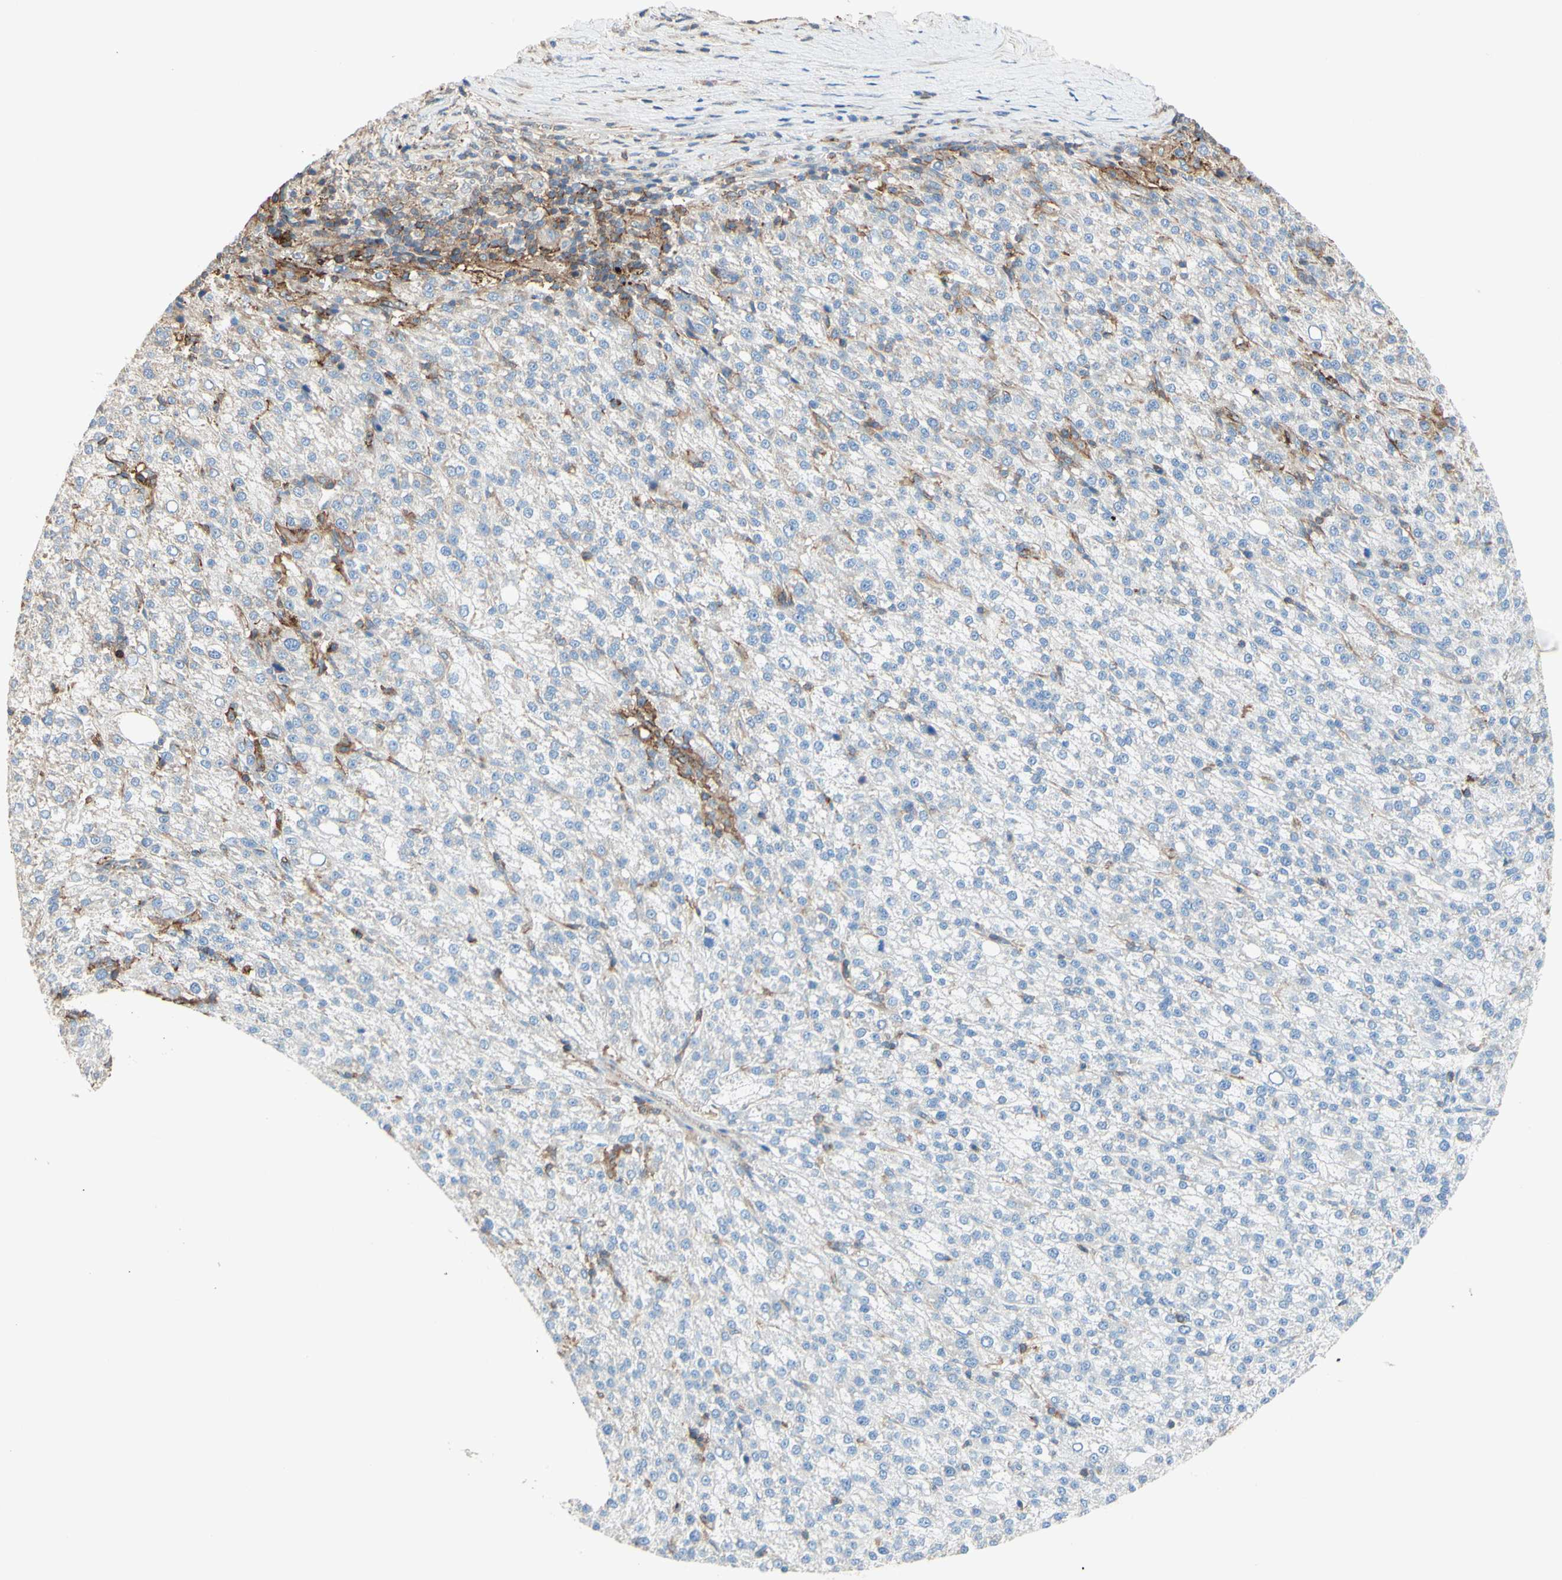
{"staining": {"intensity": "negative", "quantity": "none", "location": "none"}, "tissue": "liver cancer", "cell_type": "Tumor cells", "image_type": "cancer", "snomed": [{"axis": "morphology", "description": "Carcinoma, Hepatocellular, NOS"}, {"axis": "topography", "description": "Liver"}], "caption": "Tumor cells are negative for protein expression in human liver hepatocellular carcinoma.", "gene": "SEMA4C", "patient": {"sex": "female", "age": 58}}